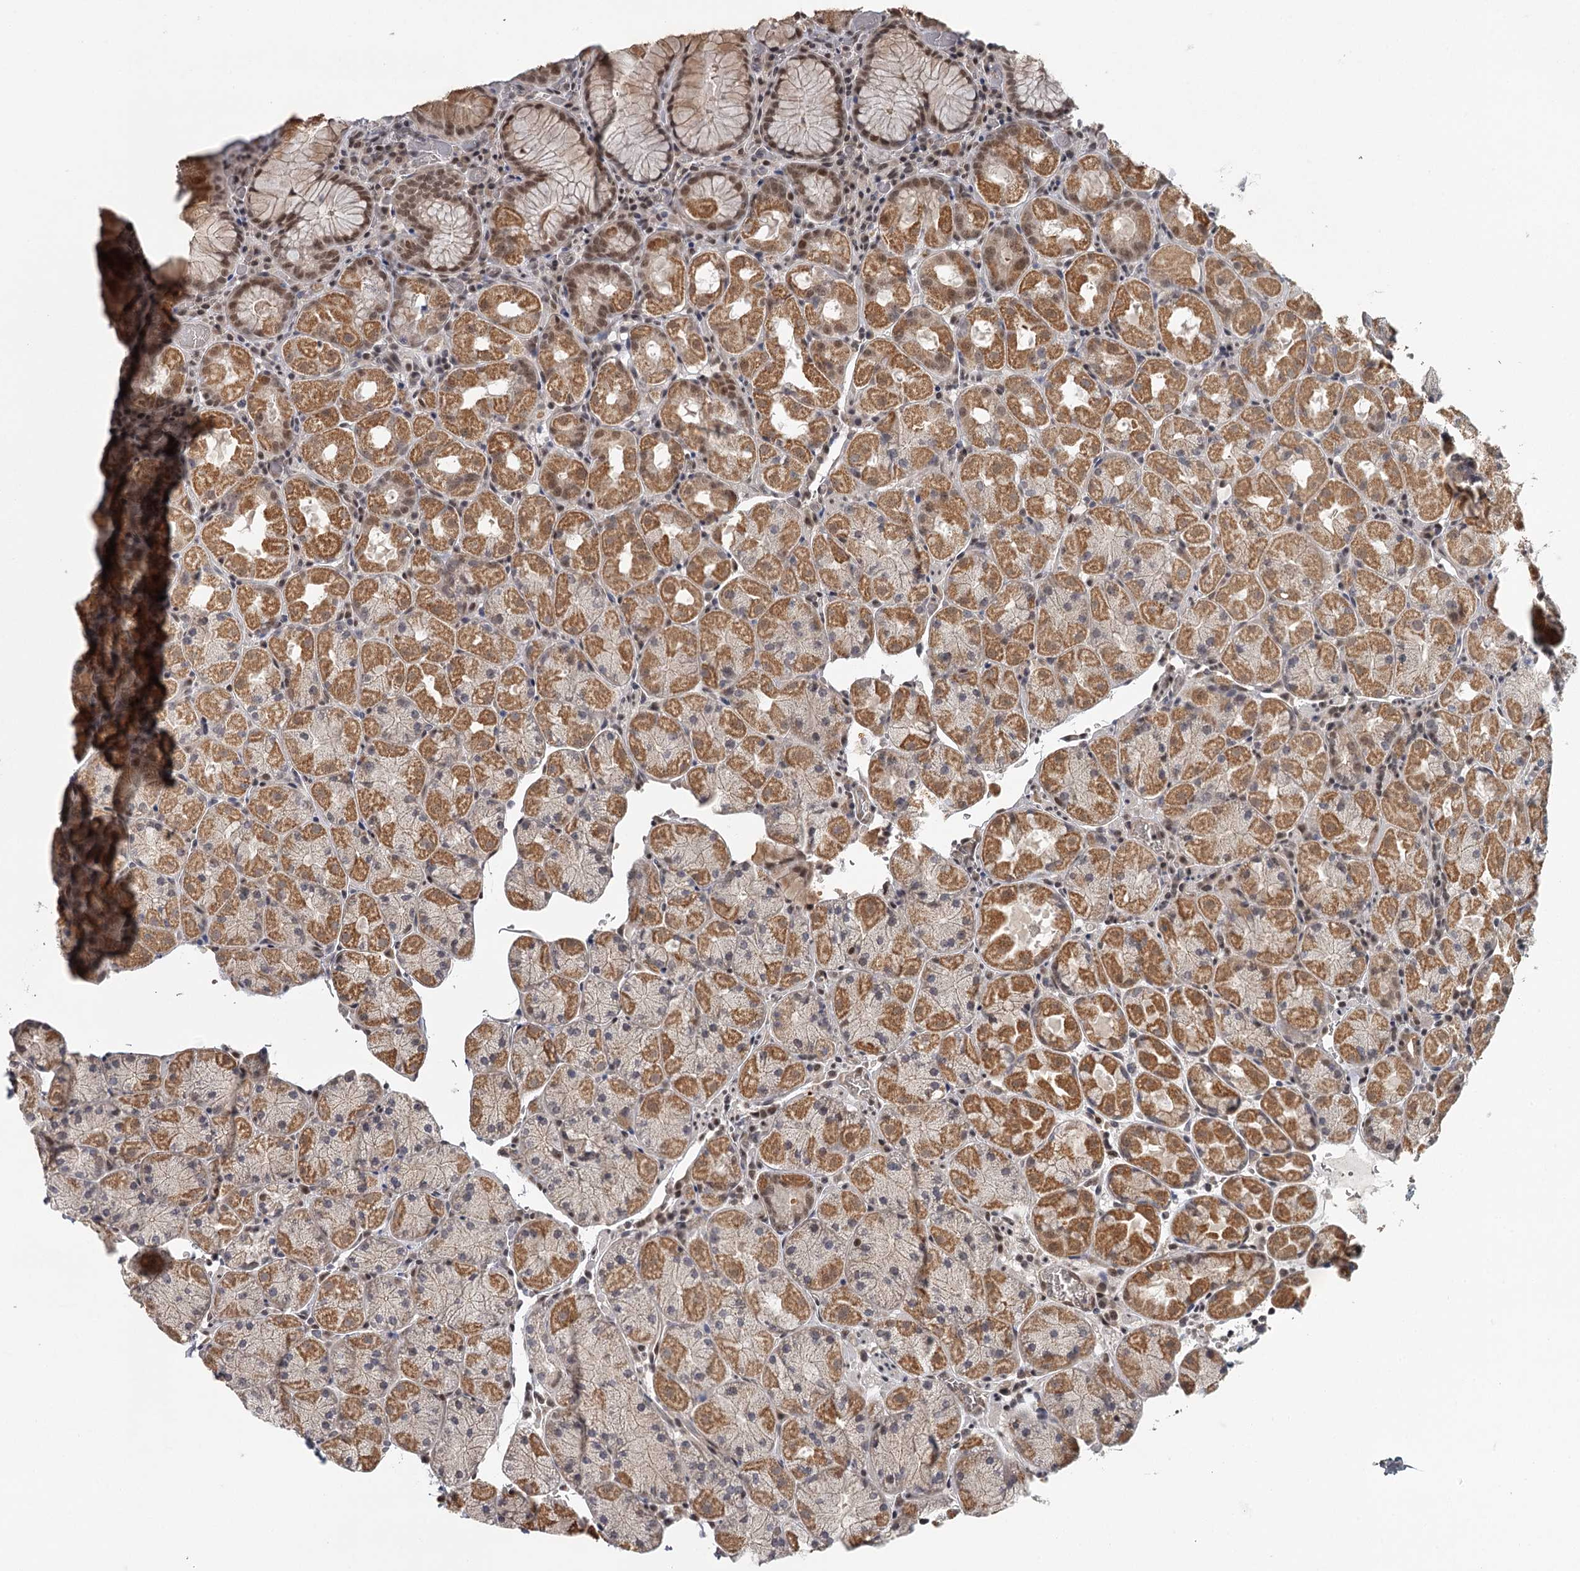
{"staining": {"intensity": "moderate", "quantity": ">75%", "location": "cytoplasmic/membranous,nuclear"}, "tissue": "stomach", "cell_type": "Glandular cells", "image_type": "normal", "snomed": [{"axis": "morphology", "description": "Normal tissue, NOS"}, {"axis": "topography", "description": "Stomach, upper"}, {"axis": "topography", "description": "Stomach, lower"}], "caption": "Glandular cells display medium levels of moderate cytoplasmic/membranous,nuclear expression in about >75% of cells in unremarkable human stomach.", "gene": "FAM13C", "patient": {"sex": "male", "age": 80}}